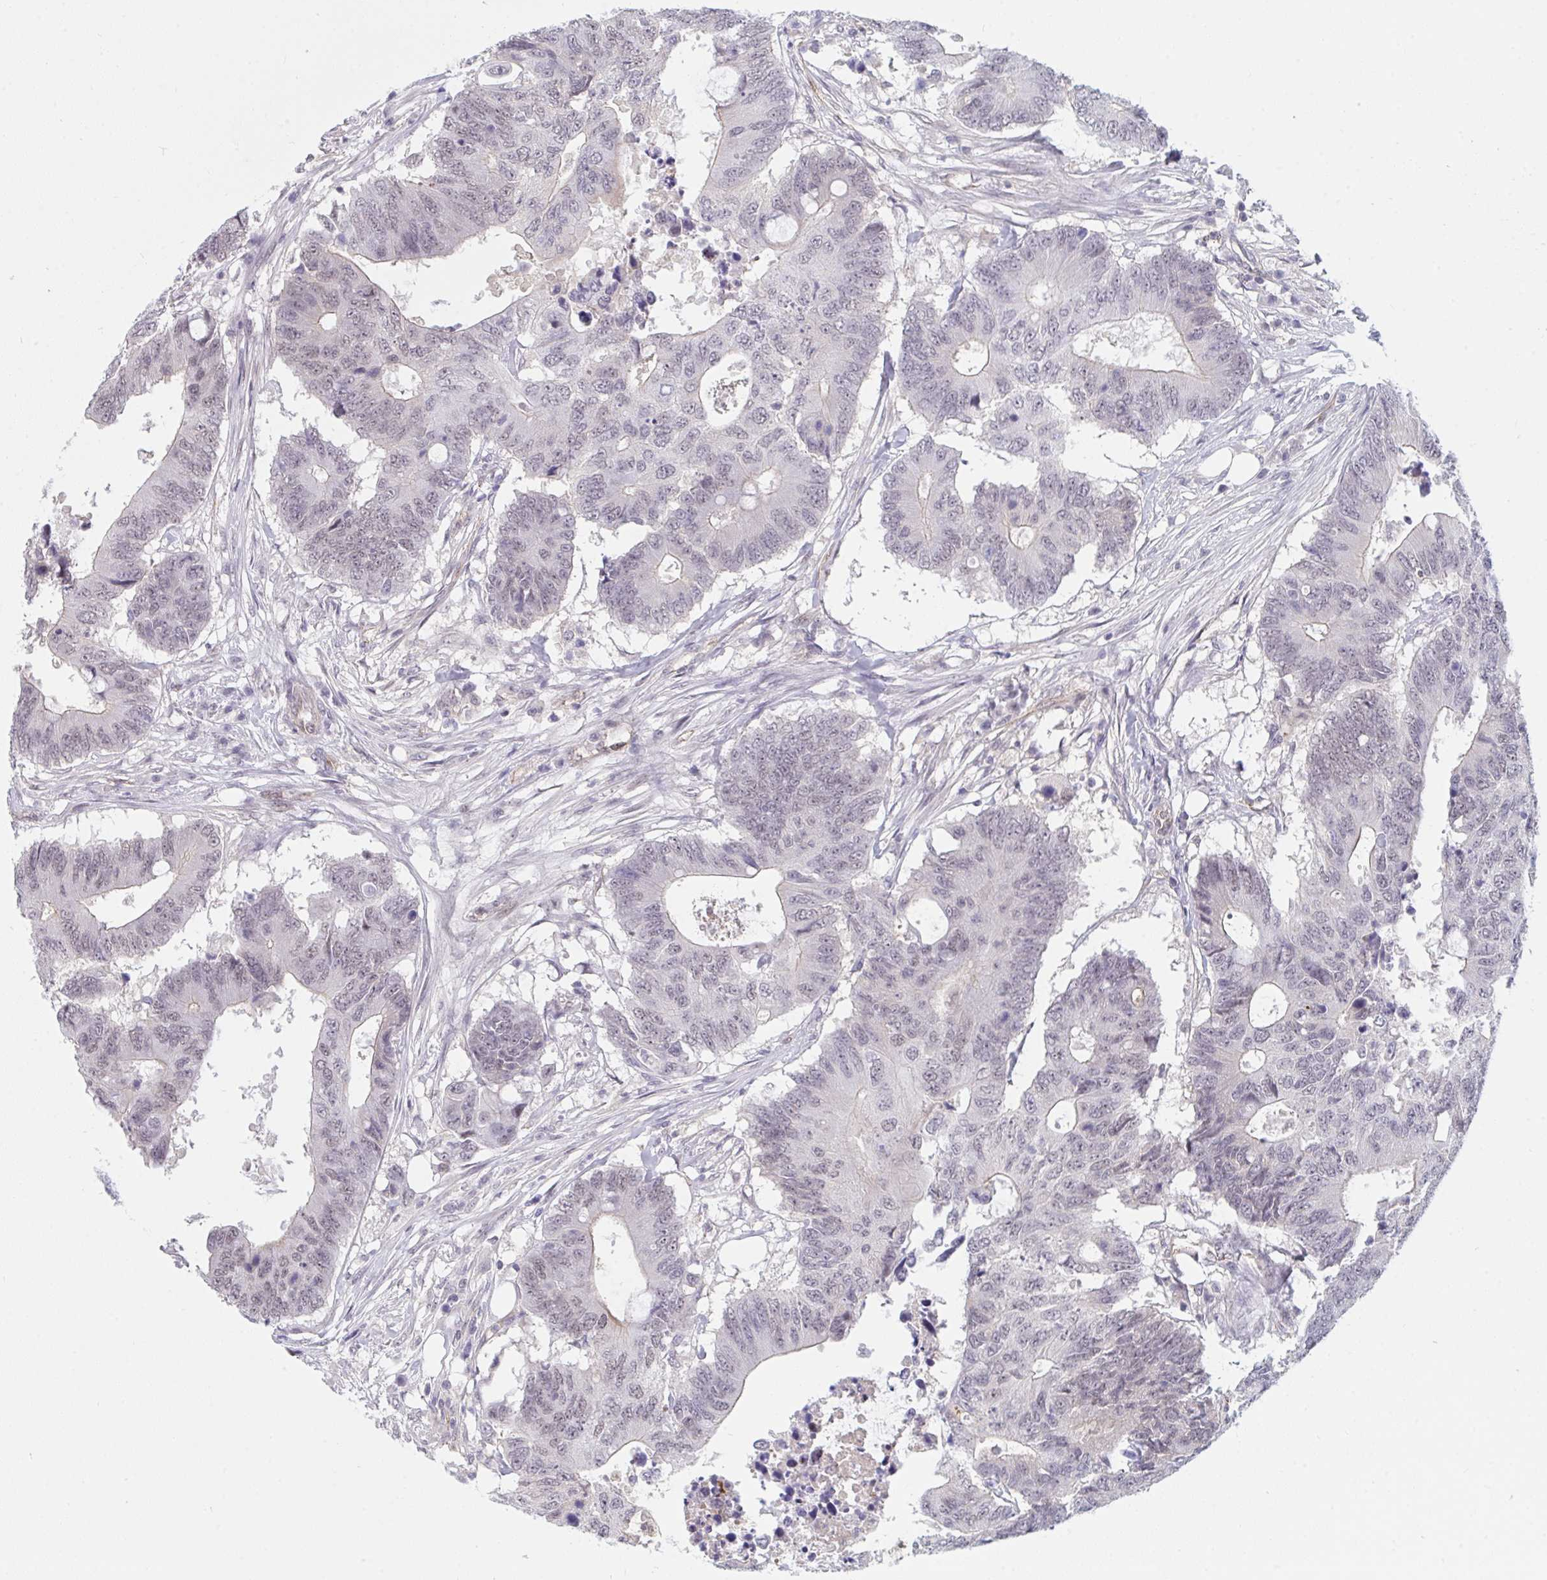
{"staining": {"intensity": "weak", "quantity": "<25%", "location": "nuclear"}, "tissue": "colorectal cancer", "cell_type": "Tumor cells", "image_type": "cancer", "snomed": [{"axis": "morphology", "description": "Adenocarcinoma, NOS"}, {"axis": "topography", "description": "Colon"}], "caption": "Immunohistochemistry of colorectal adenocarcinoma displays no expression in tumor cells.", "gene": "DSCAML1", "patient": {"sex": "male", "age": 71}}